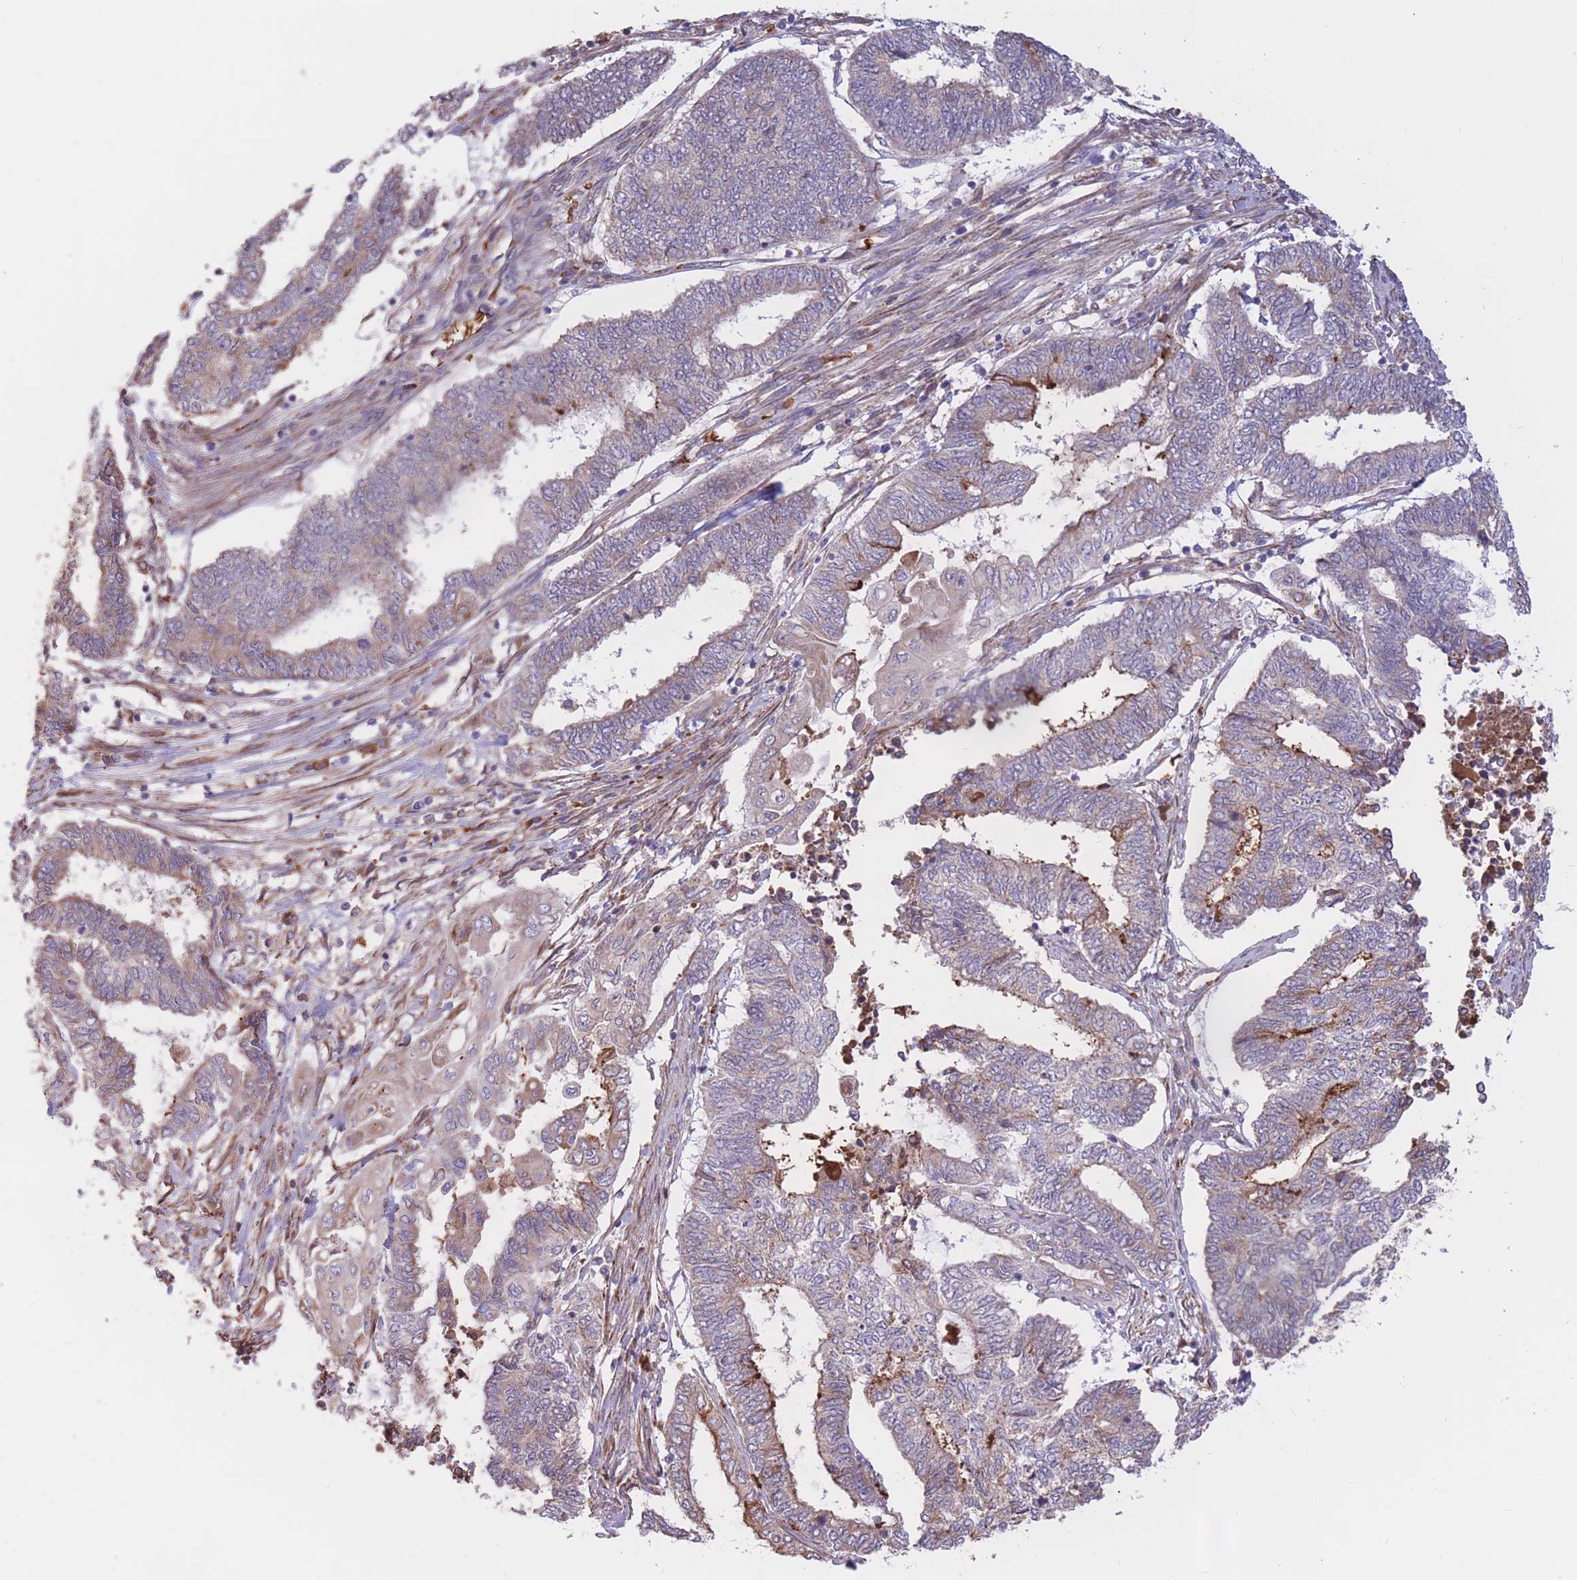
{"staining": {"intensity": "weak", "quantity": "<25%", "location": "cytoplasmic/membranous"}, "tissue": "endometrial cancer", "cell_type": "Tumor cells", "image_type": "cancer", "snomed": [{"axis": "morphology", "description": "Adenocarcinoma, NOS"}, {"axis": "topography", "description": "Uterus"}, {"axis": "topography", "description": "Endometrium"}], "caption": "Tumor cells are negative for brown protein staining in adenocarcinoma (endometrial).", "gene": "ATP10D", "patient": {"sex": "female", "age": 70}}